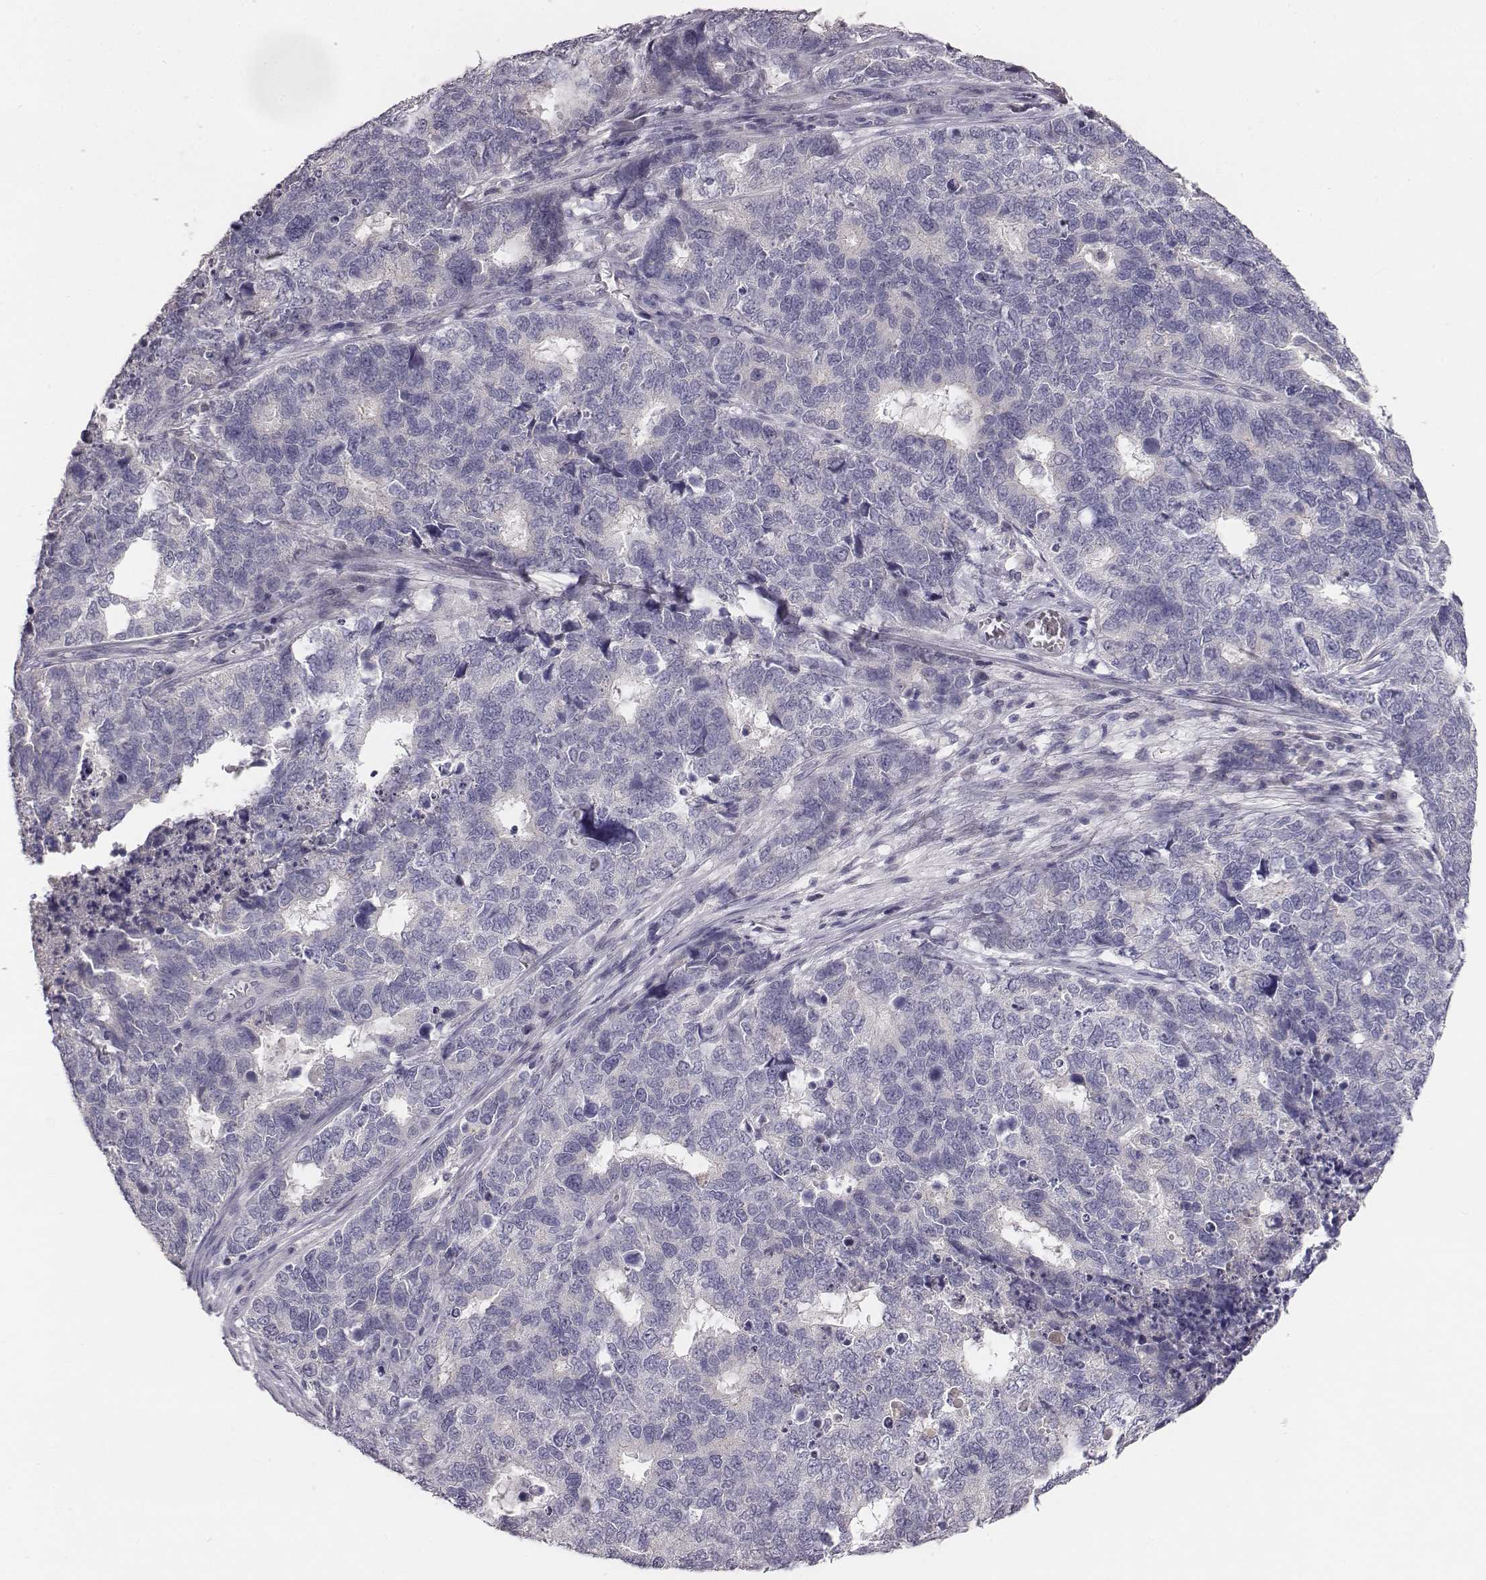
{"staining": {"intensity": "negative", "quantity": "none", "location": "none"}, "tissue": "cervical cancer", "cell_type": "Tumor cells", "image_type": "cancer", "snomed": [{"axis": "morphology", "description": "Squamous cell carcinoma, NOS"}, {"axis": "topography", "description": "Cervix"}], "caption": "A high-resolution image shows IHC staining of squamous cell carcinoma (cervical), which displays no significant staining in tumor cells.", "gene": "MYH6", "patient": {"sex": "female", "age": 63}}